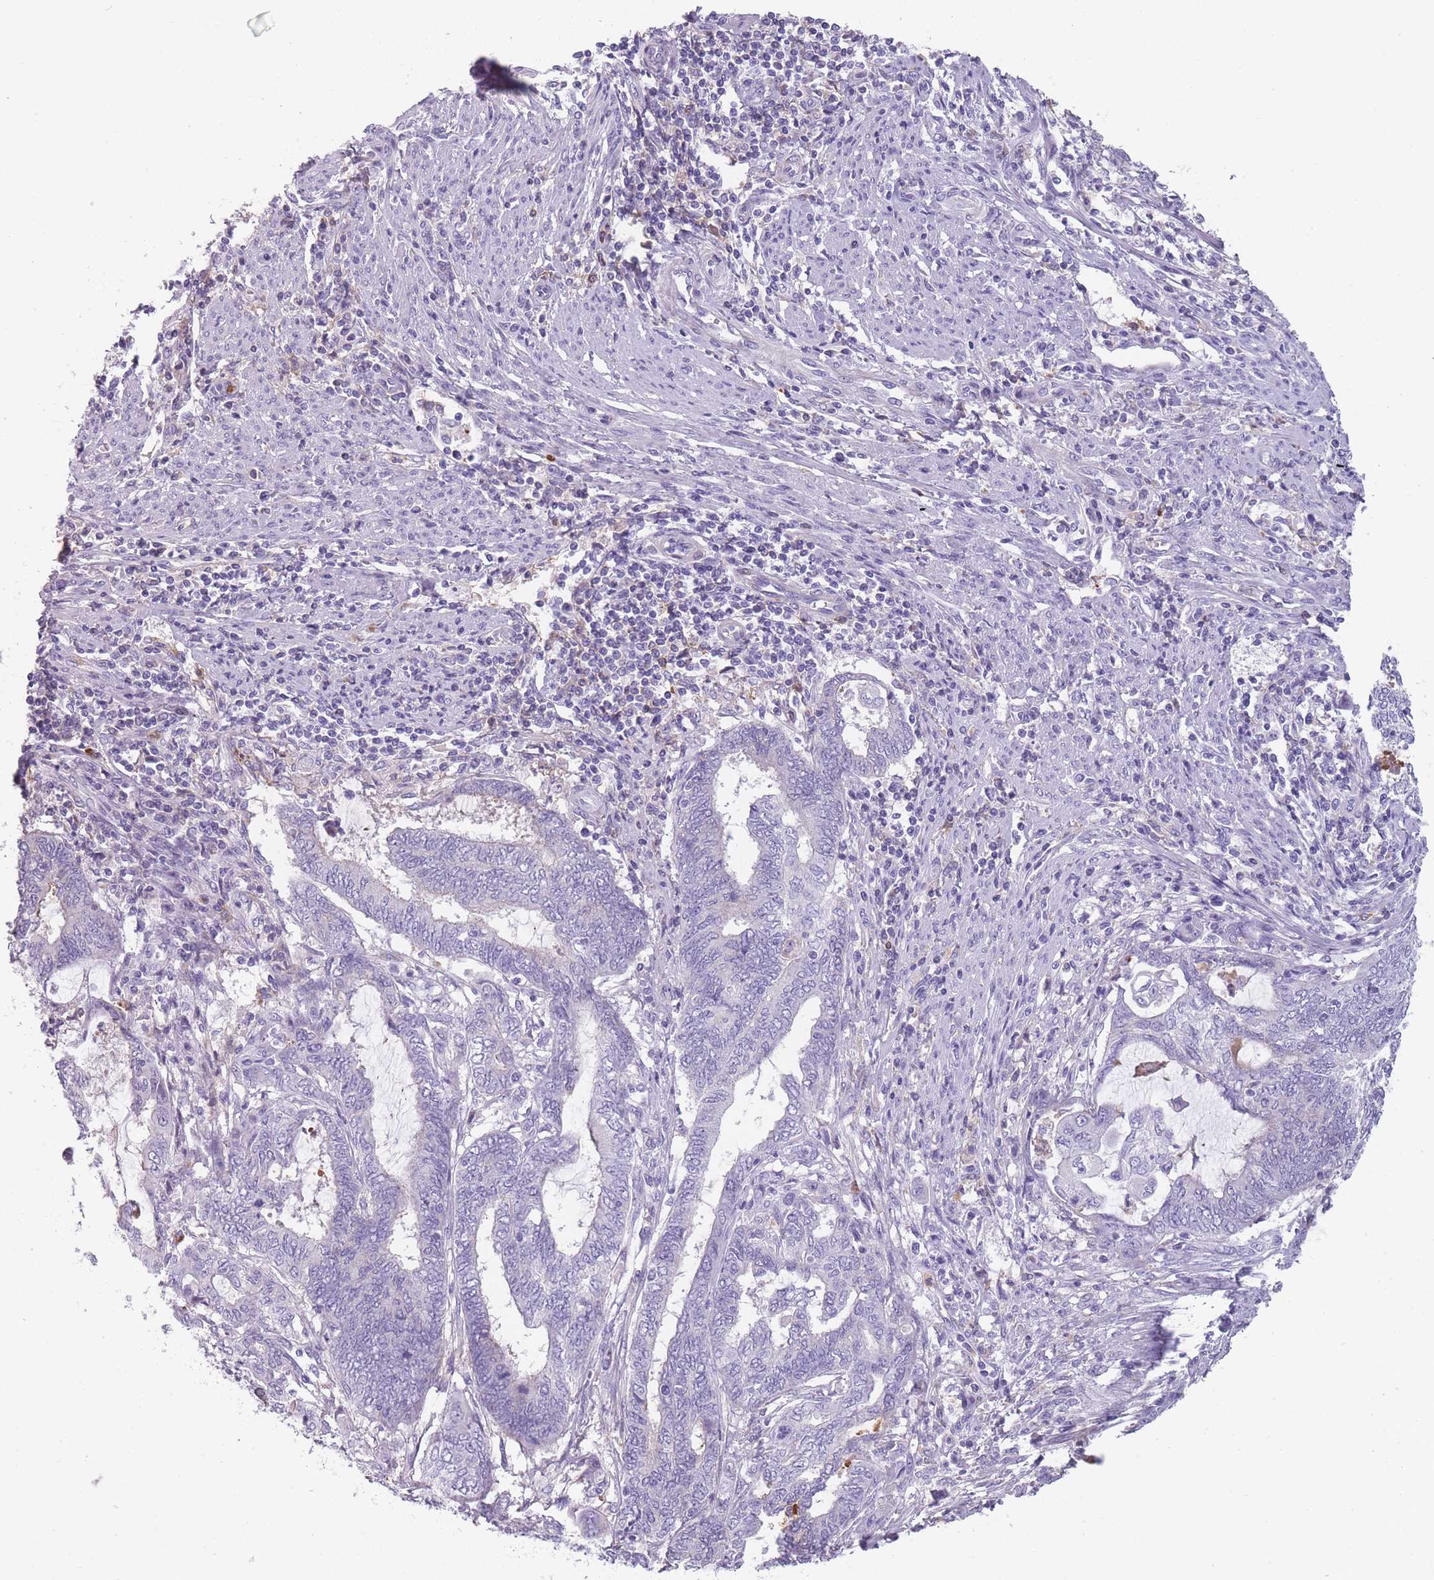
{"staining": {"intensity": "negative", "quantity": "none", "location": "none"}, "tissue": "endometrial cancer", "cell_type": "Tumor cells", "image_type": "cancer", "snomed": [{"axis": "morphology", "description": "Adenocarcinoma, NOS"}, {"axis": "topography", "description": "Uterus"}, {"axis": "topography", "description": "Endometrium"}], "caption": "Endometrial adenocarcinoma stained for a protein using IHC displays no staining tumor cells.", "gene": "CR1L", "patient": {"sex": "female", "age": 70}}